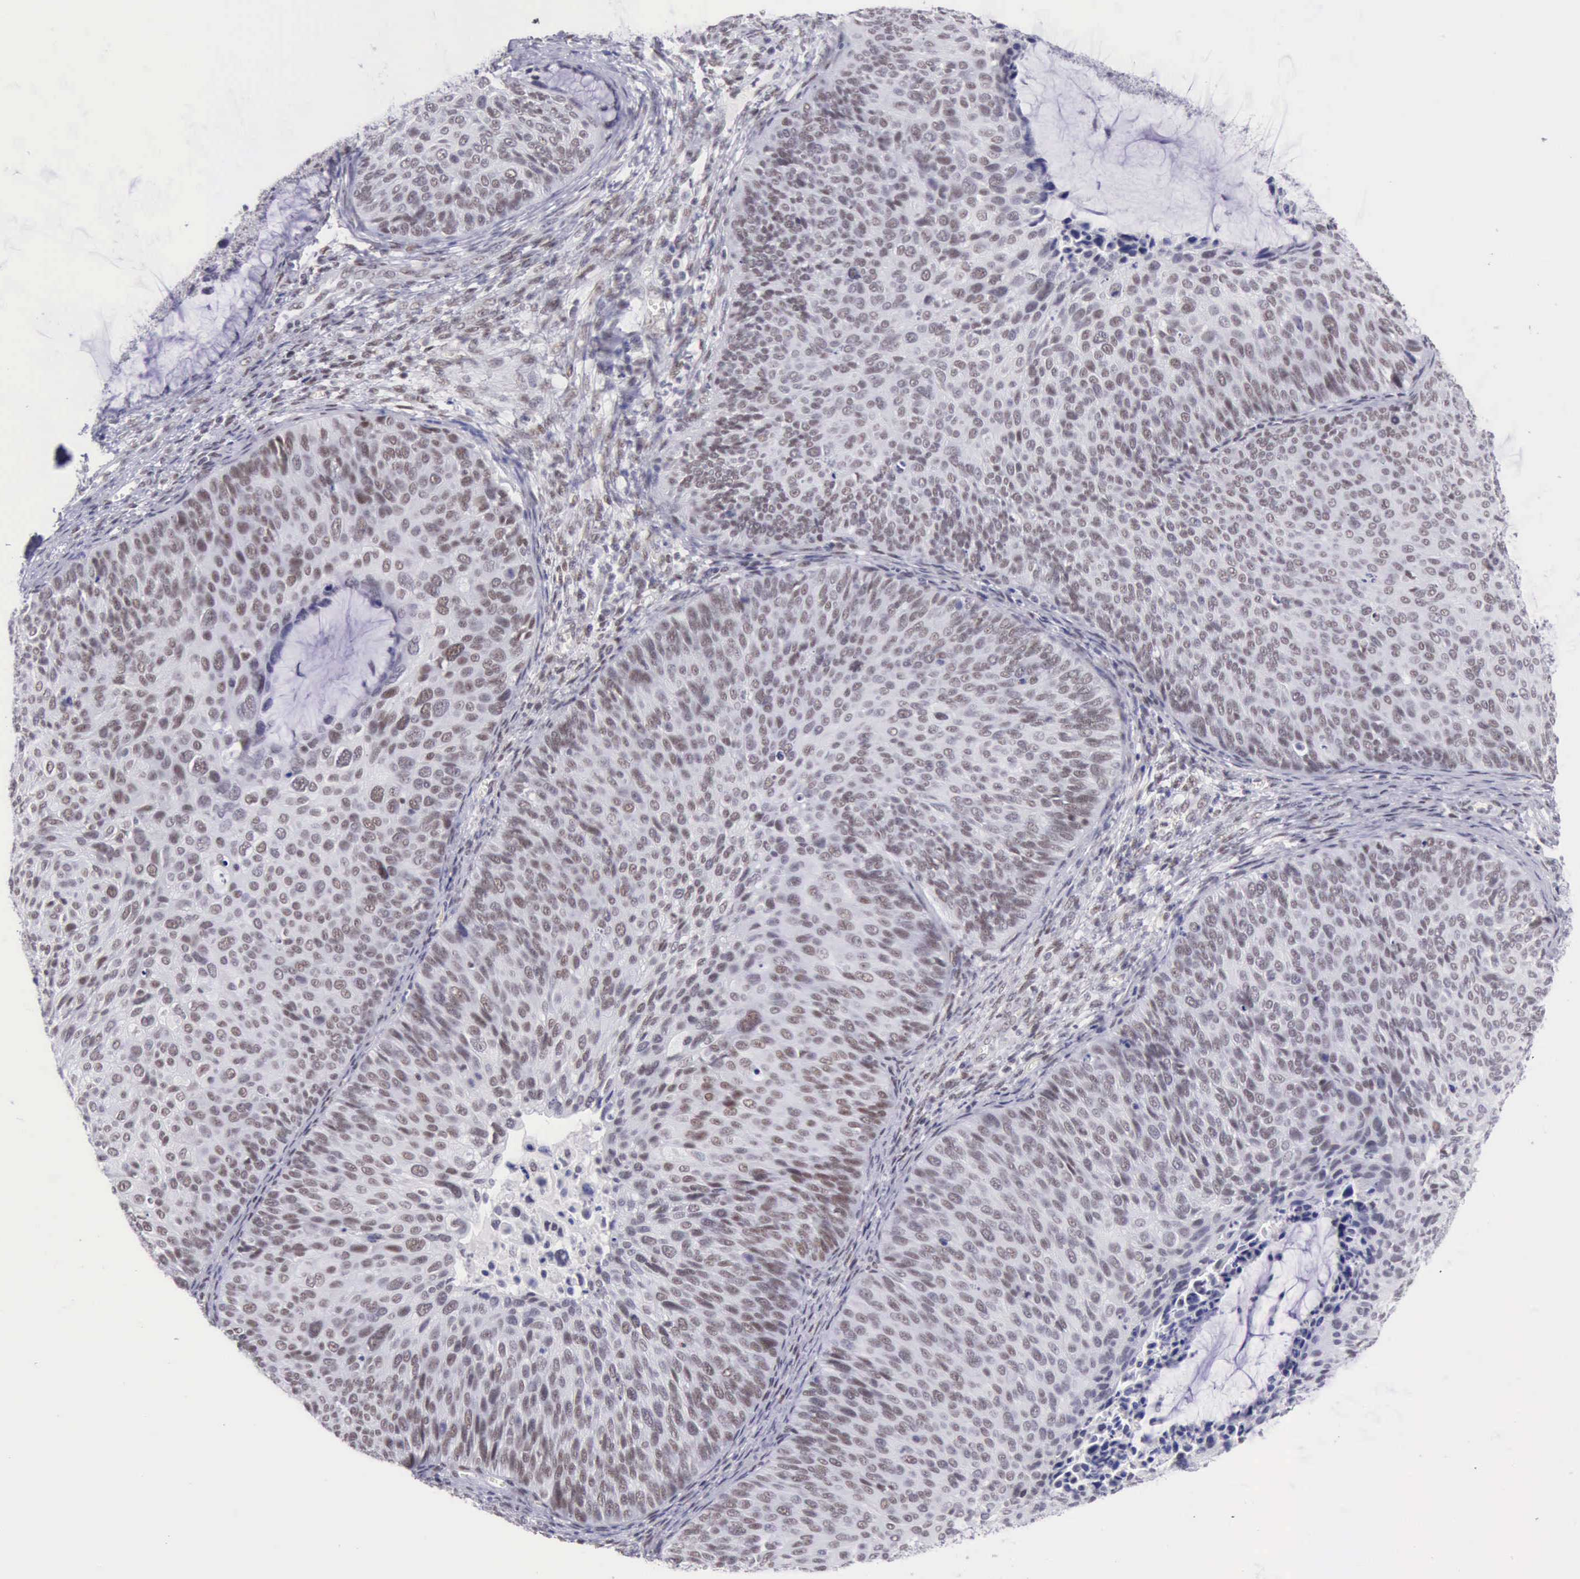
{"staining": {"intensity": "weak", "quantity": "25%-75%", "location": "nuclear"}, "tissue": "cervical cancer", "cell_type": "Tumor cells", "image_type": "cancer", "snomed": [{"axis": "morphology", "description": "Squamous cell carcinoma, NOS"}, {"axis": "topography", "description": "Cervix"}], "caption": "Immunohistochemistry (IHC) (DAB) staining of human cervical cancer demonstrates weak nuclear protein staining in about 25%-75% of tumor cells. The staining is performed using DAB brown chromogen to label protein expression. The nuclei are counter-stained blue using hematoxylin.", "gene": "EP300", "patient": {"sex": "female", "age": 36}}